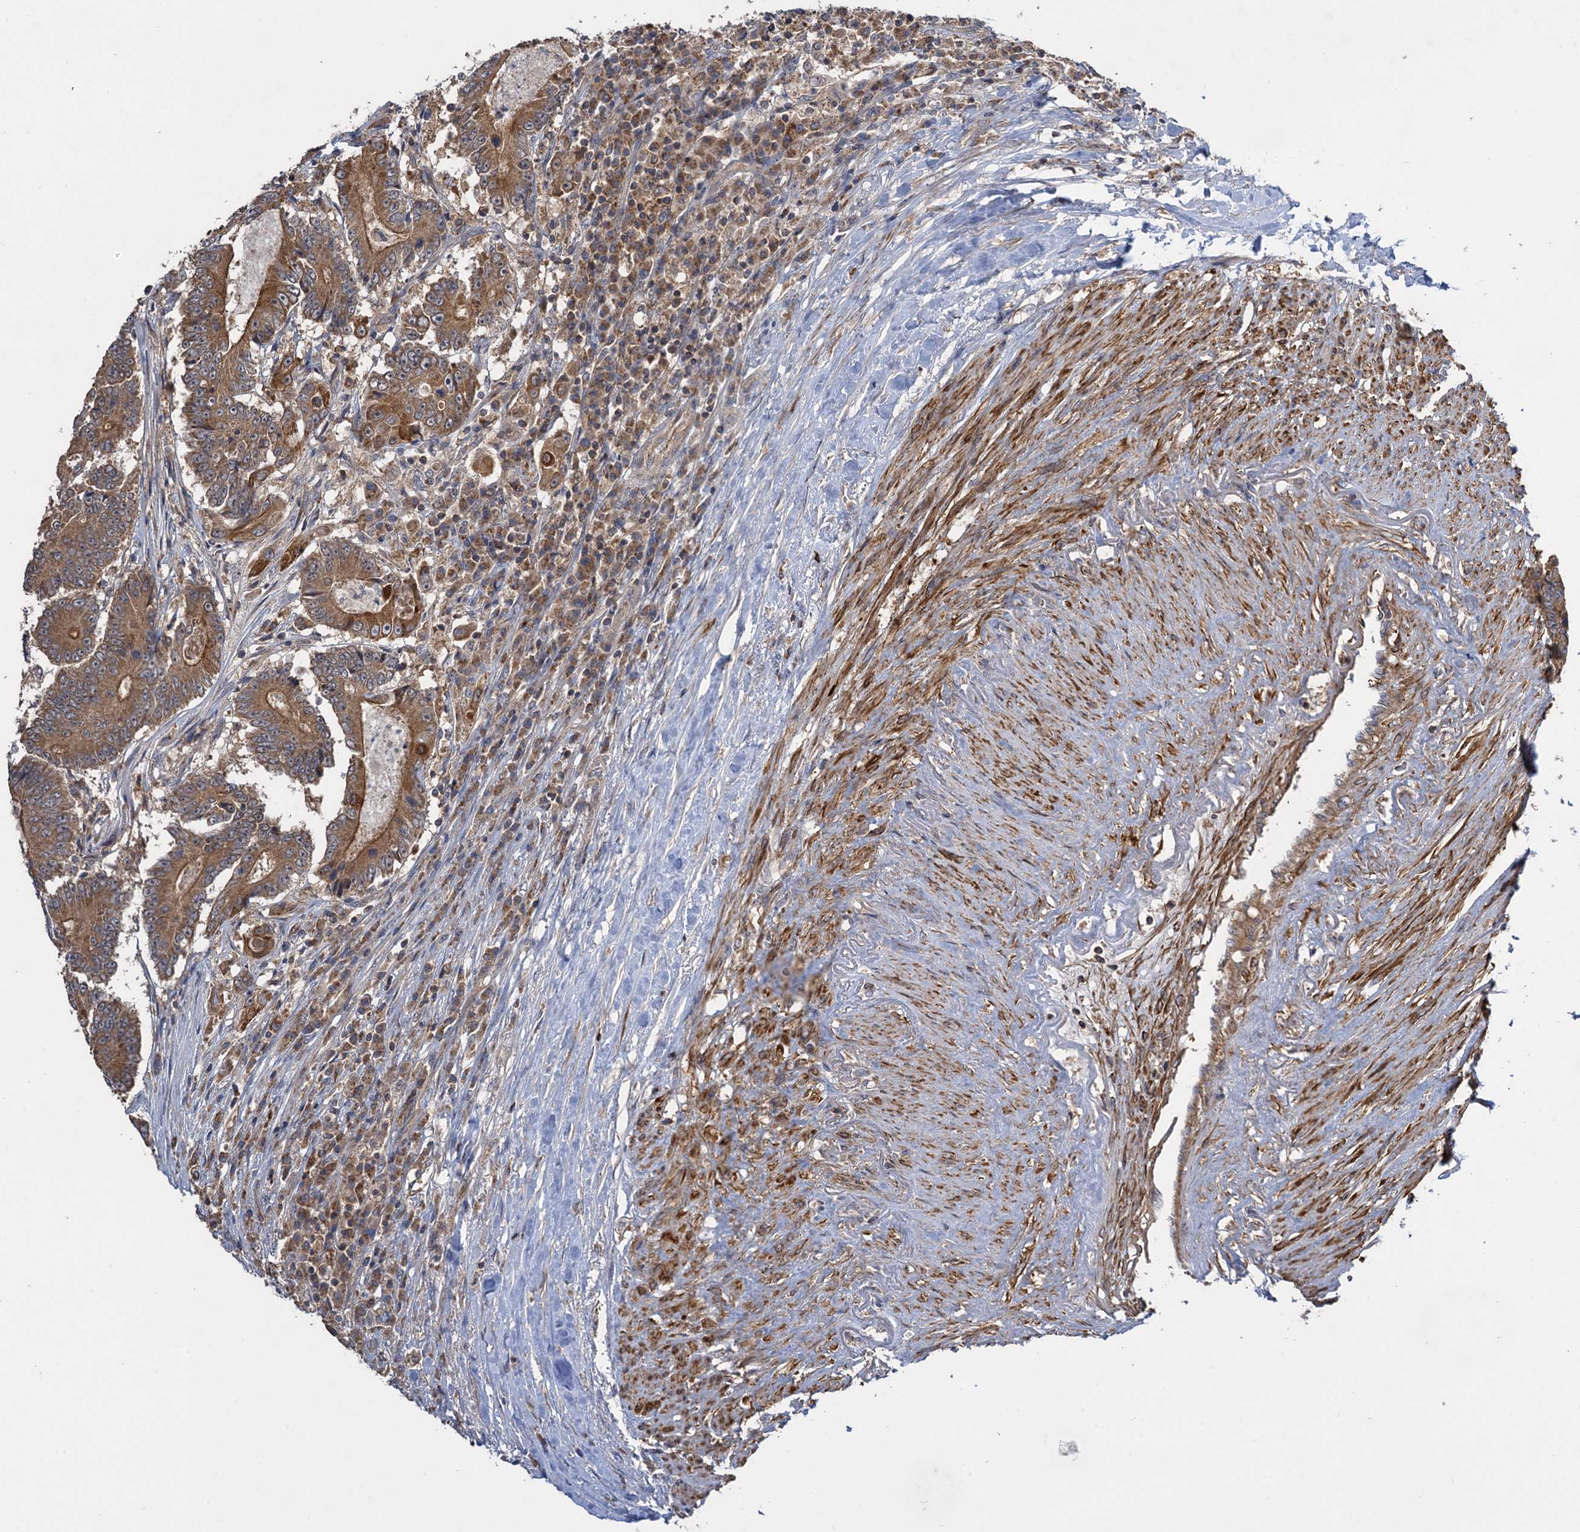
{"staining": {"intensity": "moderate", "quantity": ">75%", "location": "cytoplasmic/membranous"}, "tissue": "colorectal cancer", "cell_type": "Tumor cells", "image_type": "cancer", "snomed": [{"axis": "morphology", "description": "Adenocarcinoma, NOS"}, {"axis": "topography", "description": "Colon"}], "caption": "IHC photomicrograph of colorectal cancer stained for a protein (brown), which displays medium levels of moderate cytoplasmic/membranous staining in about >75% of tumor cells.", "gene": "WDR88", "patient": {"sex": "male", "age": 83}}